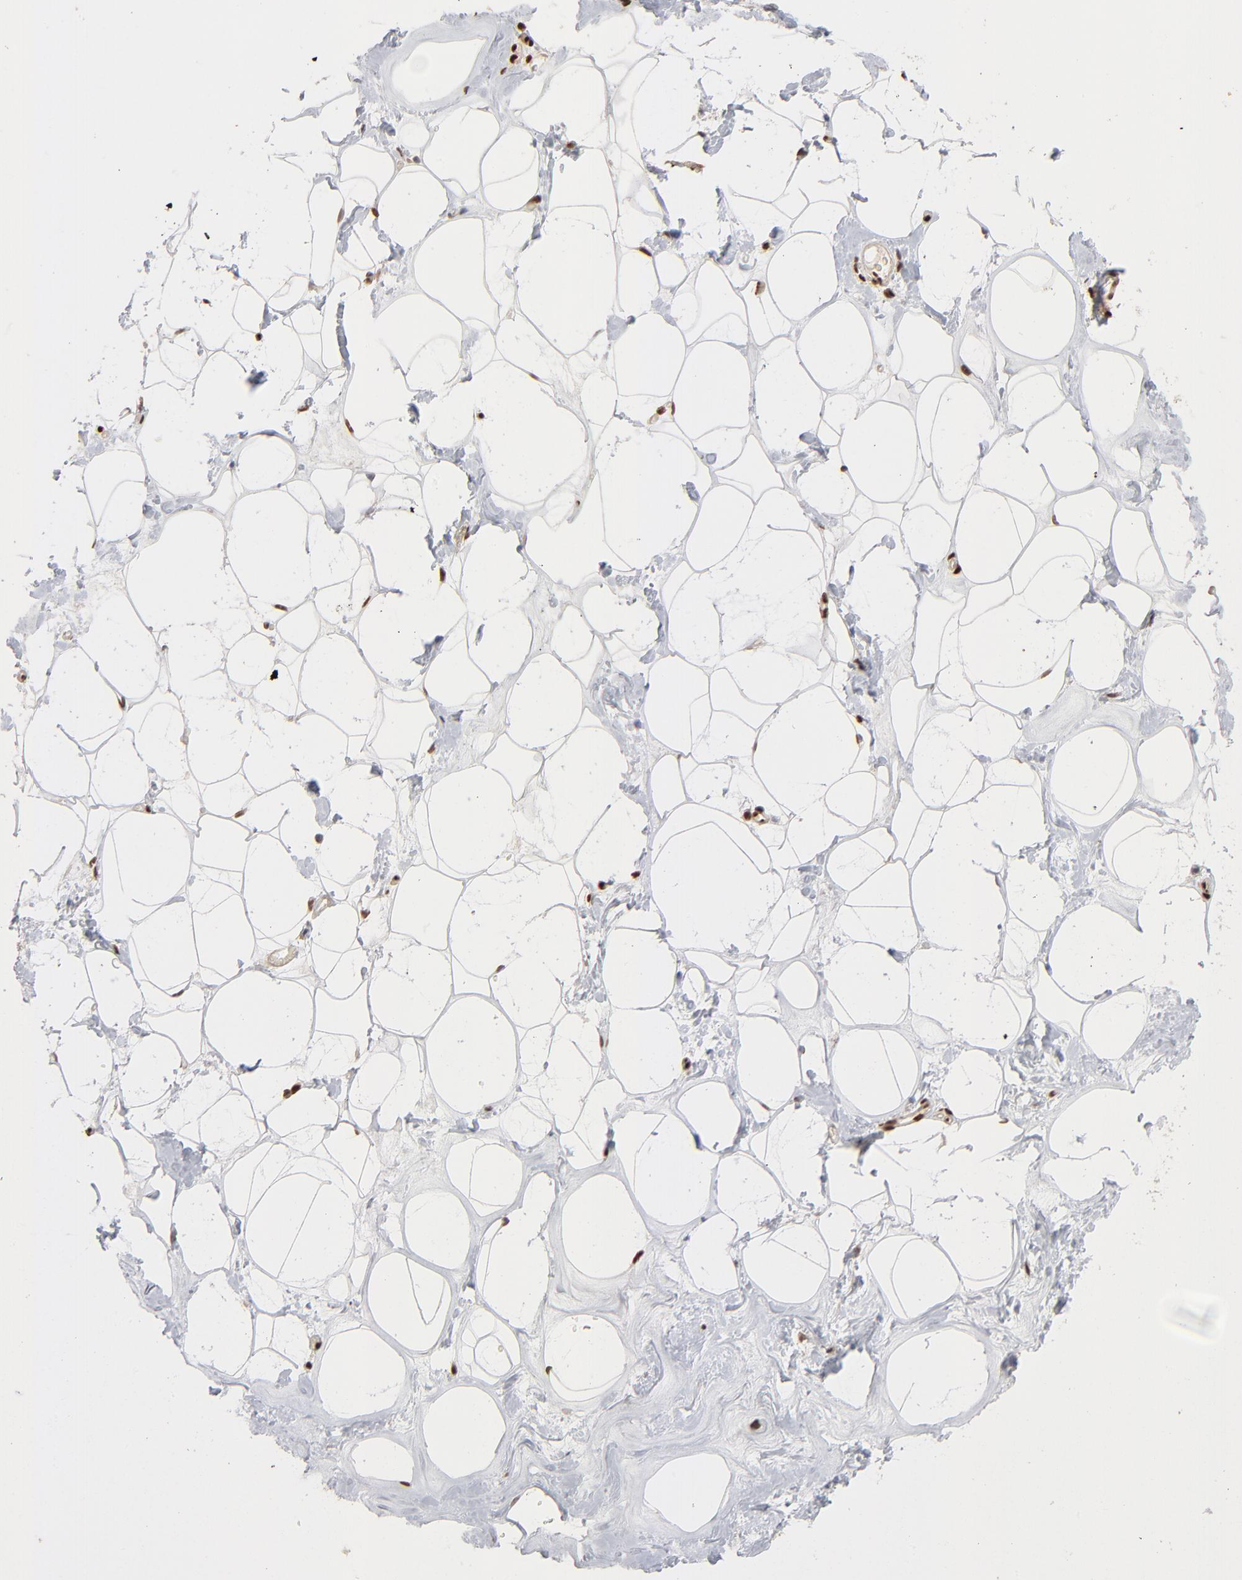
{"staining": {"intensity": "moderate", "quantity": "25%-75%", "location": "nuclear"}, "tissue": "breast", "cell_type": "Adipocytes", "image_type": "normal", "snomed": [{"axis": "morphology", "description": "Normal tissue, NOS"}, {"axis": "morphology", "description": "Fibrosis, NOS"}, {"axis": "topography", "description": "Breast"}], "caption": "Moderate nuclear staining is present in approximately 25%-75% of adipocytes in unremarkable breast. The staining was performed using DAB (3,3'-diaminobenzidine), with brown indicating positive protein expression. Nuclei are stained blue with hematoxylin.", "gene": "NFIB", "patient": {"sex": "female", "age": 39}}